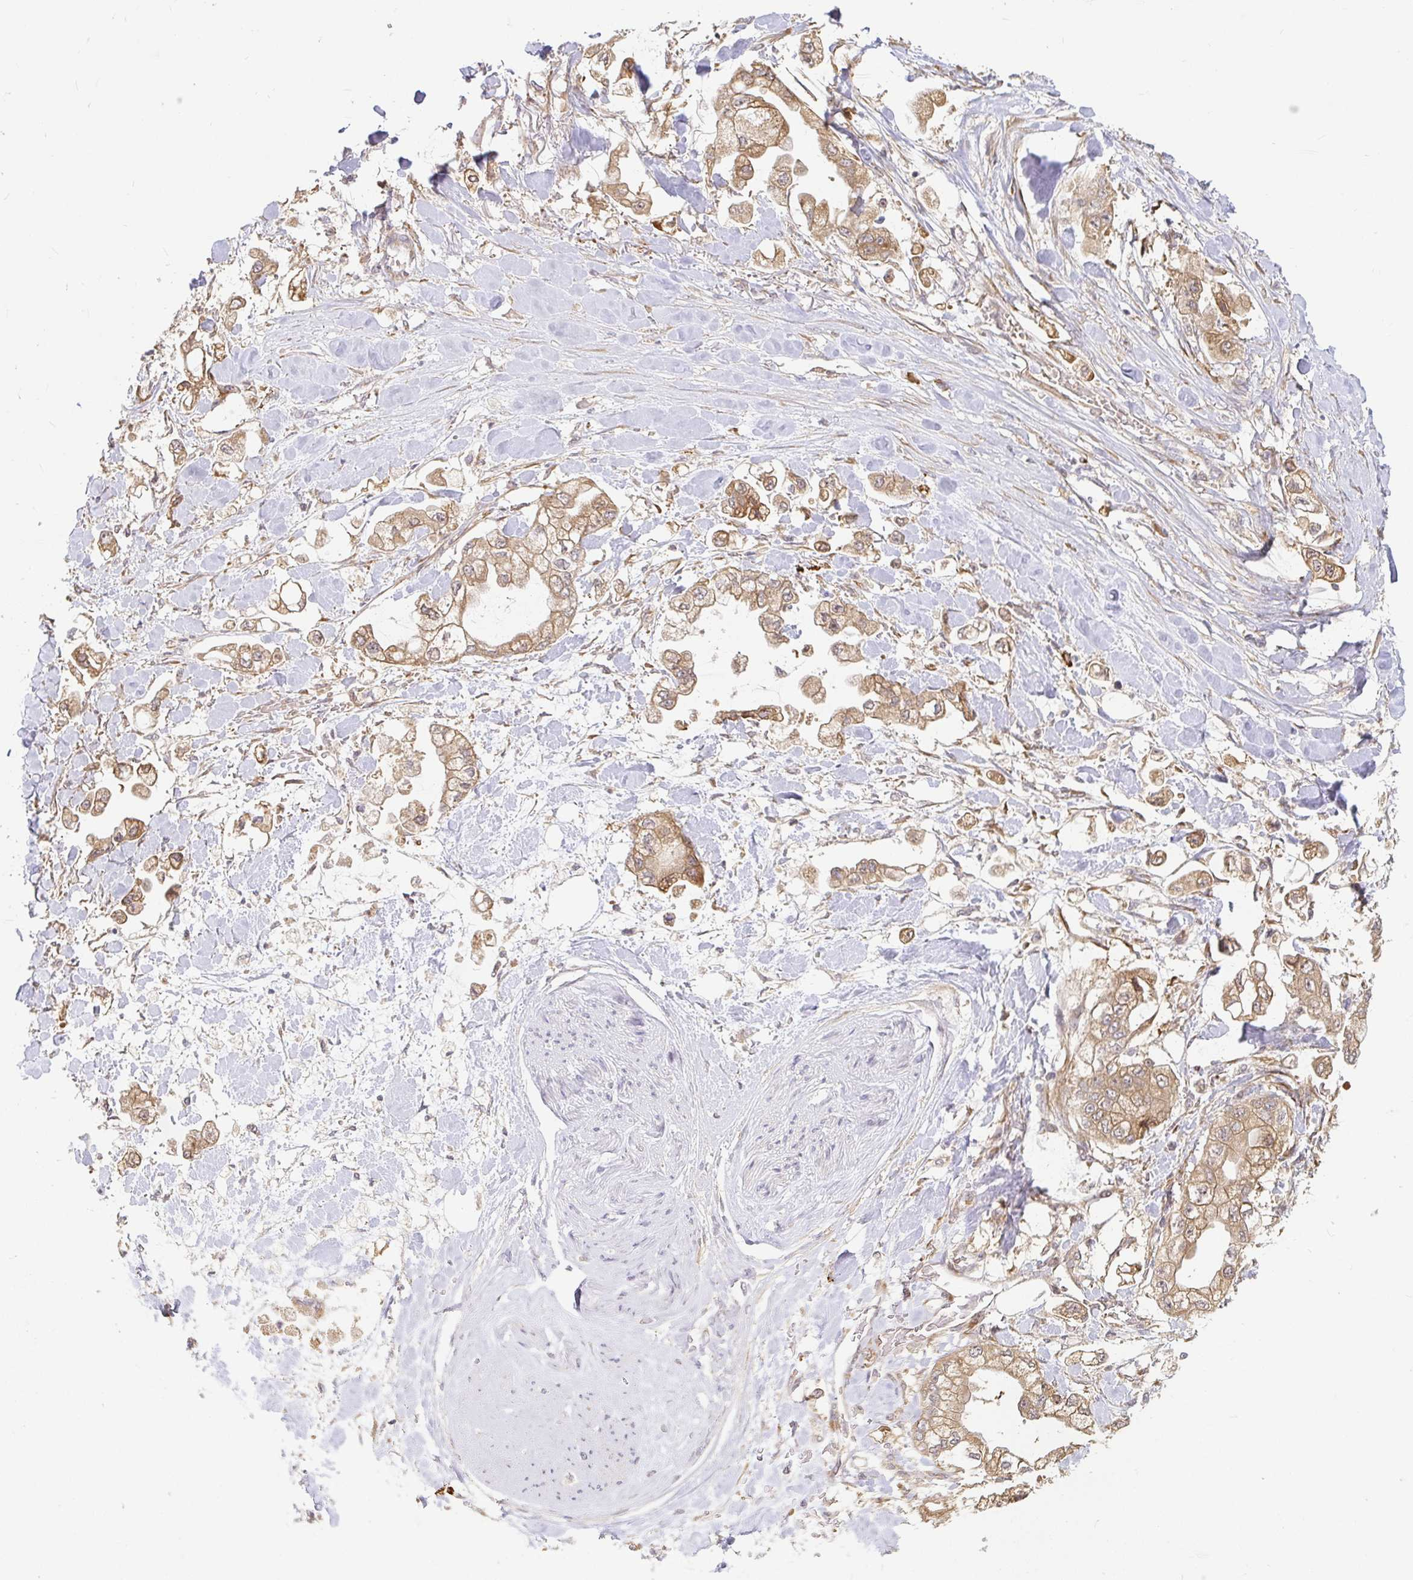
{"staining": {"intensity": "moderate", "quantity": ">75%", "location": "cytoplasmic/membranous"}, "tissue": "stomach cancer", "cell_type": "Tumor cells", "image_type": "cancer", "snomed": [{"axis": "morphology", "description": "Adenocarcinoma, NOS"}, {"axis": "topography", "description": "Stomach"}], "caption": "High-magnification brightfield microscopy of stomach cancer (adenocarcinoma) stained with DAB (3,3'-diaminobenzidine) (brown) and counterstained with hematoxylin (blue). tumor cells exhibit moderate cytoplasmic/membranous expression is identified in approximately>75% of cells. The protein of interest is stained brown, and the nuclei are stained in blue (DAB IHC with brightfield microscopy, high magnification).", "gene": "CAST", "patient": {"sex": "male", "age": 62}}